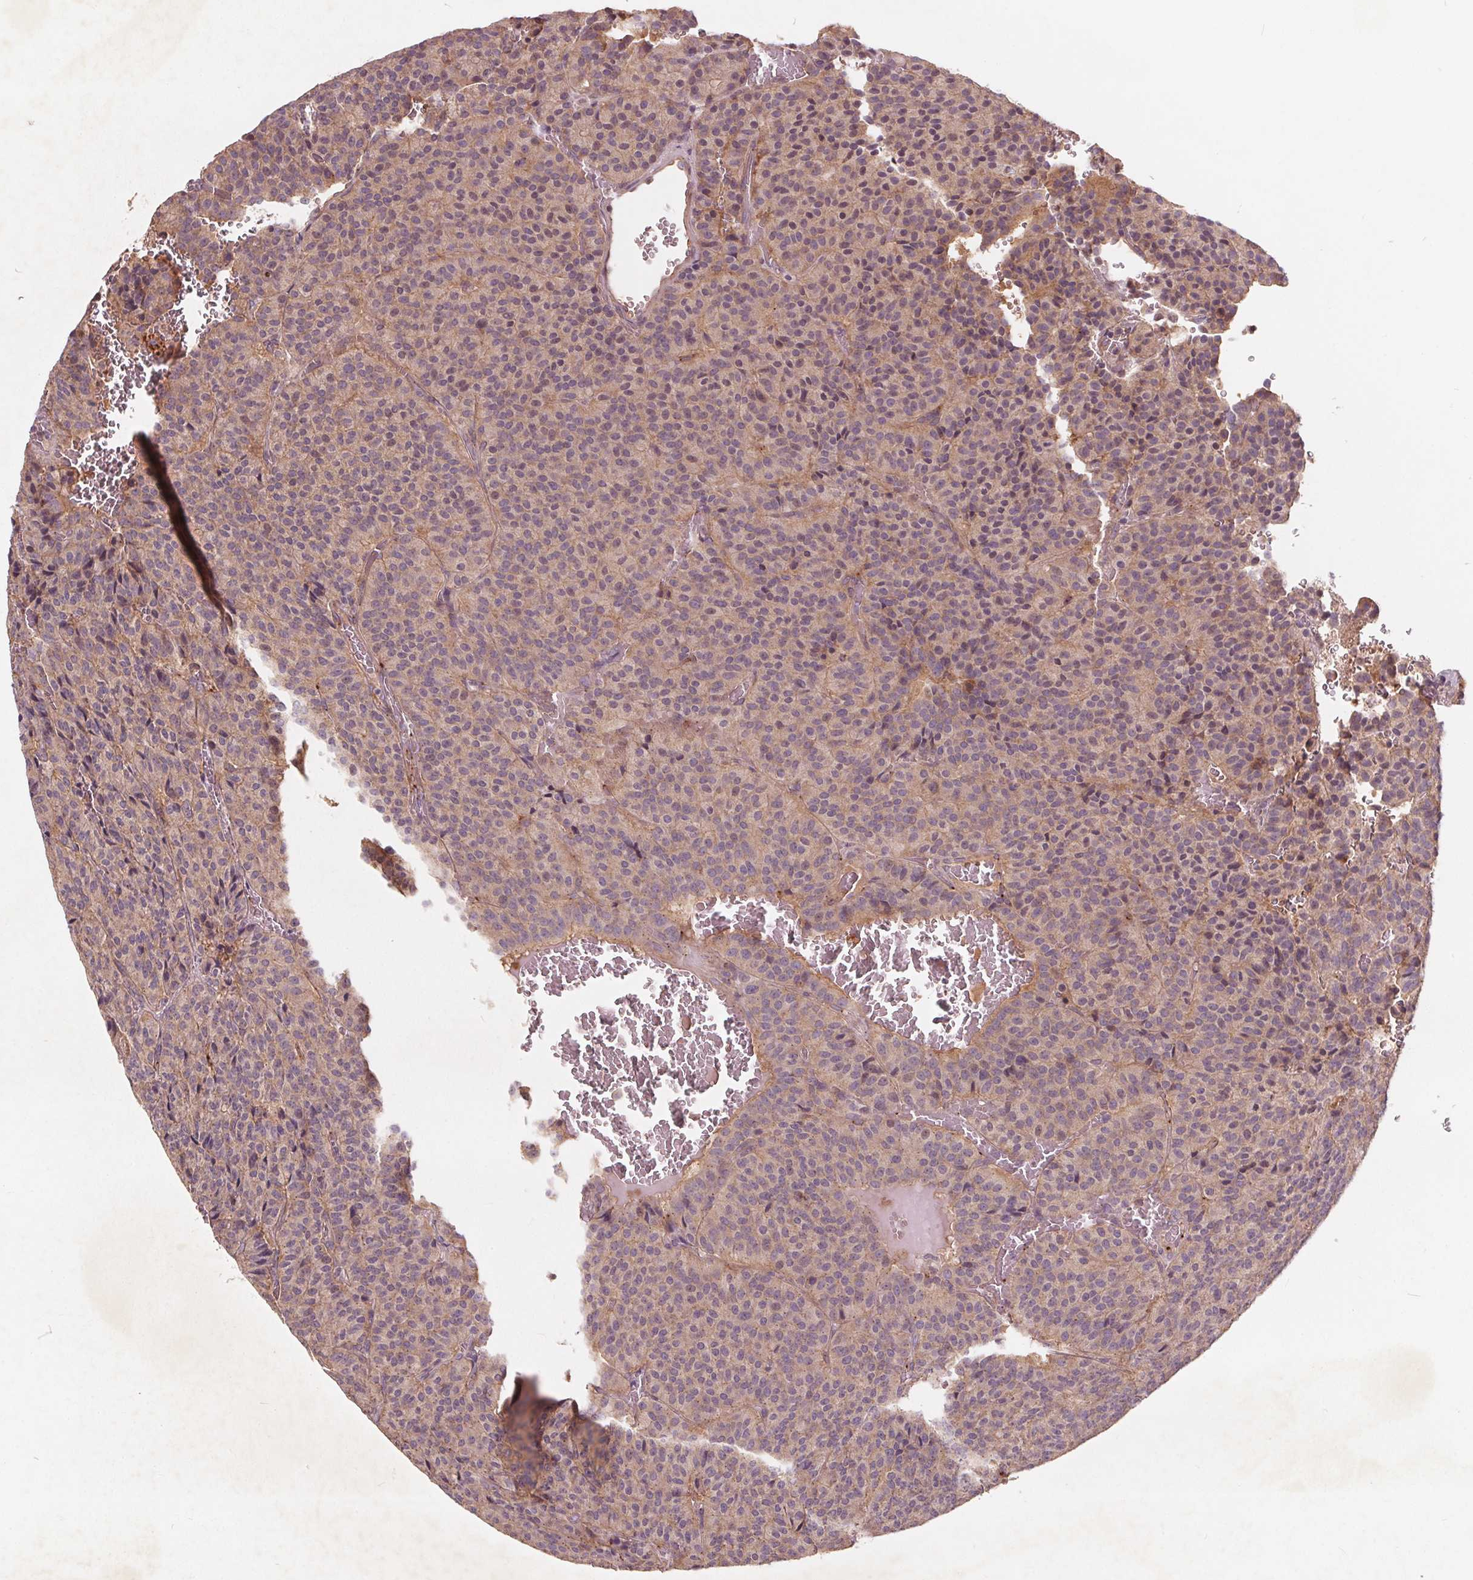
{"staining": {"intensity": "weak", "quantity": "<25%", "location": "cytoplasmic/membranous"}, "tissue": "carcinoid", "cell_type": "Tumor cells", "image_type": "cancer", "snomed": [{"axis": "morphology", "description": "Carcinoid, malignant, NOS"}, {"axis": "topography", "description": "Lung"}], "caption": "The micrograph demonstrates no staining of tumor cells in carcinoid. The staining was performed using DAB to visualize the protein expression in brown, while the nuclei were stained in blue with hematoxylin (Magnification: 20x).", "gene": "CSNK1G2", "patient": {"sex": "male", "age": 70}}